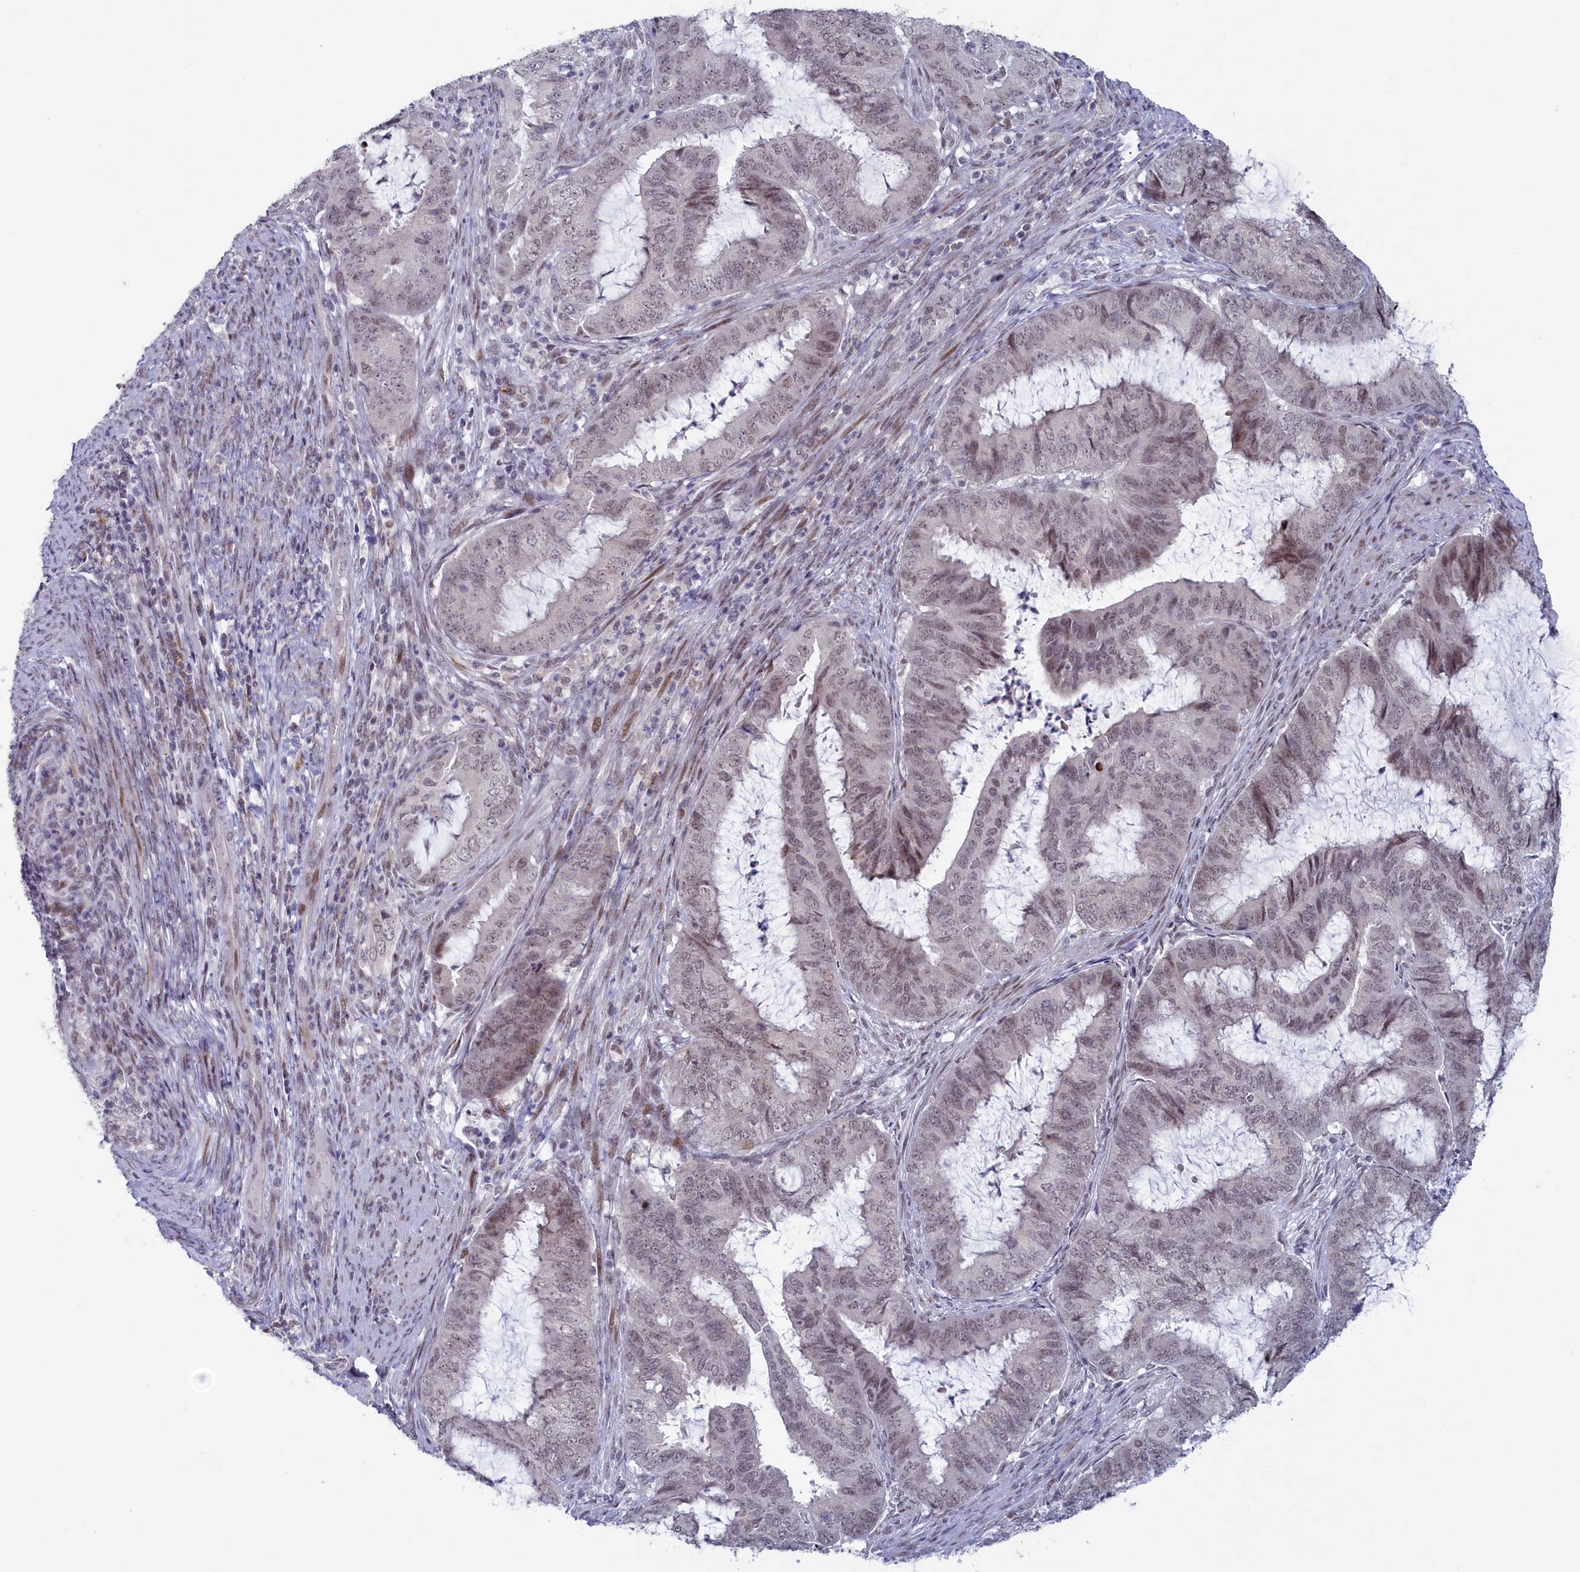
{"staining": {"intensity": "moderate", "quantity": "<25%", "location": "nuclear"}, "tissue": "endometrial cancer", "cell_type": "Tumor cells", "image_type": "cancer", "snomed": [{"axis": "morphology", "description": "Adenocarcinoma, NOS"}, {"axis": "topography", "description": "Endometrium"}], "caption": "A micrograph showing moderate nuclear positivity in approximately <25% of tumor cells in adenocarcinoma (endometrial), as visualized by brown immunohistochemical staining.", "gene": "ATF7IP2", "patient": {"sex": "female", "age": 51}}